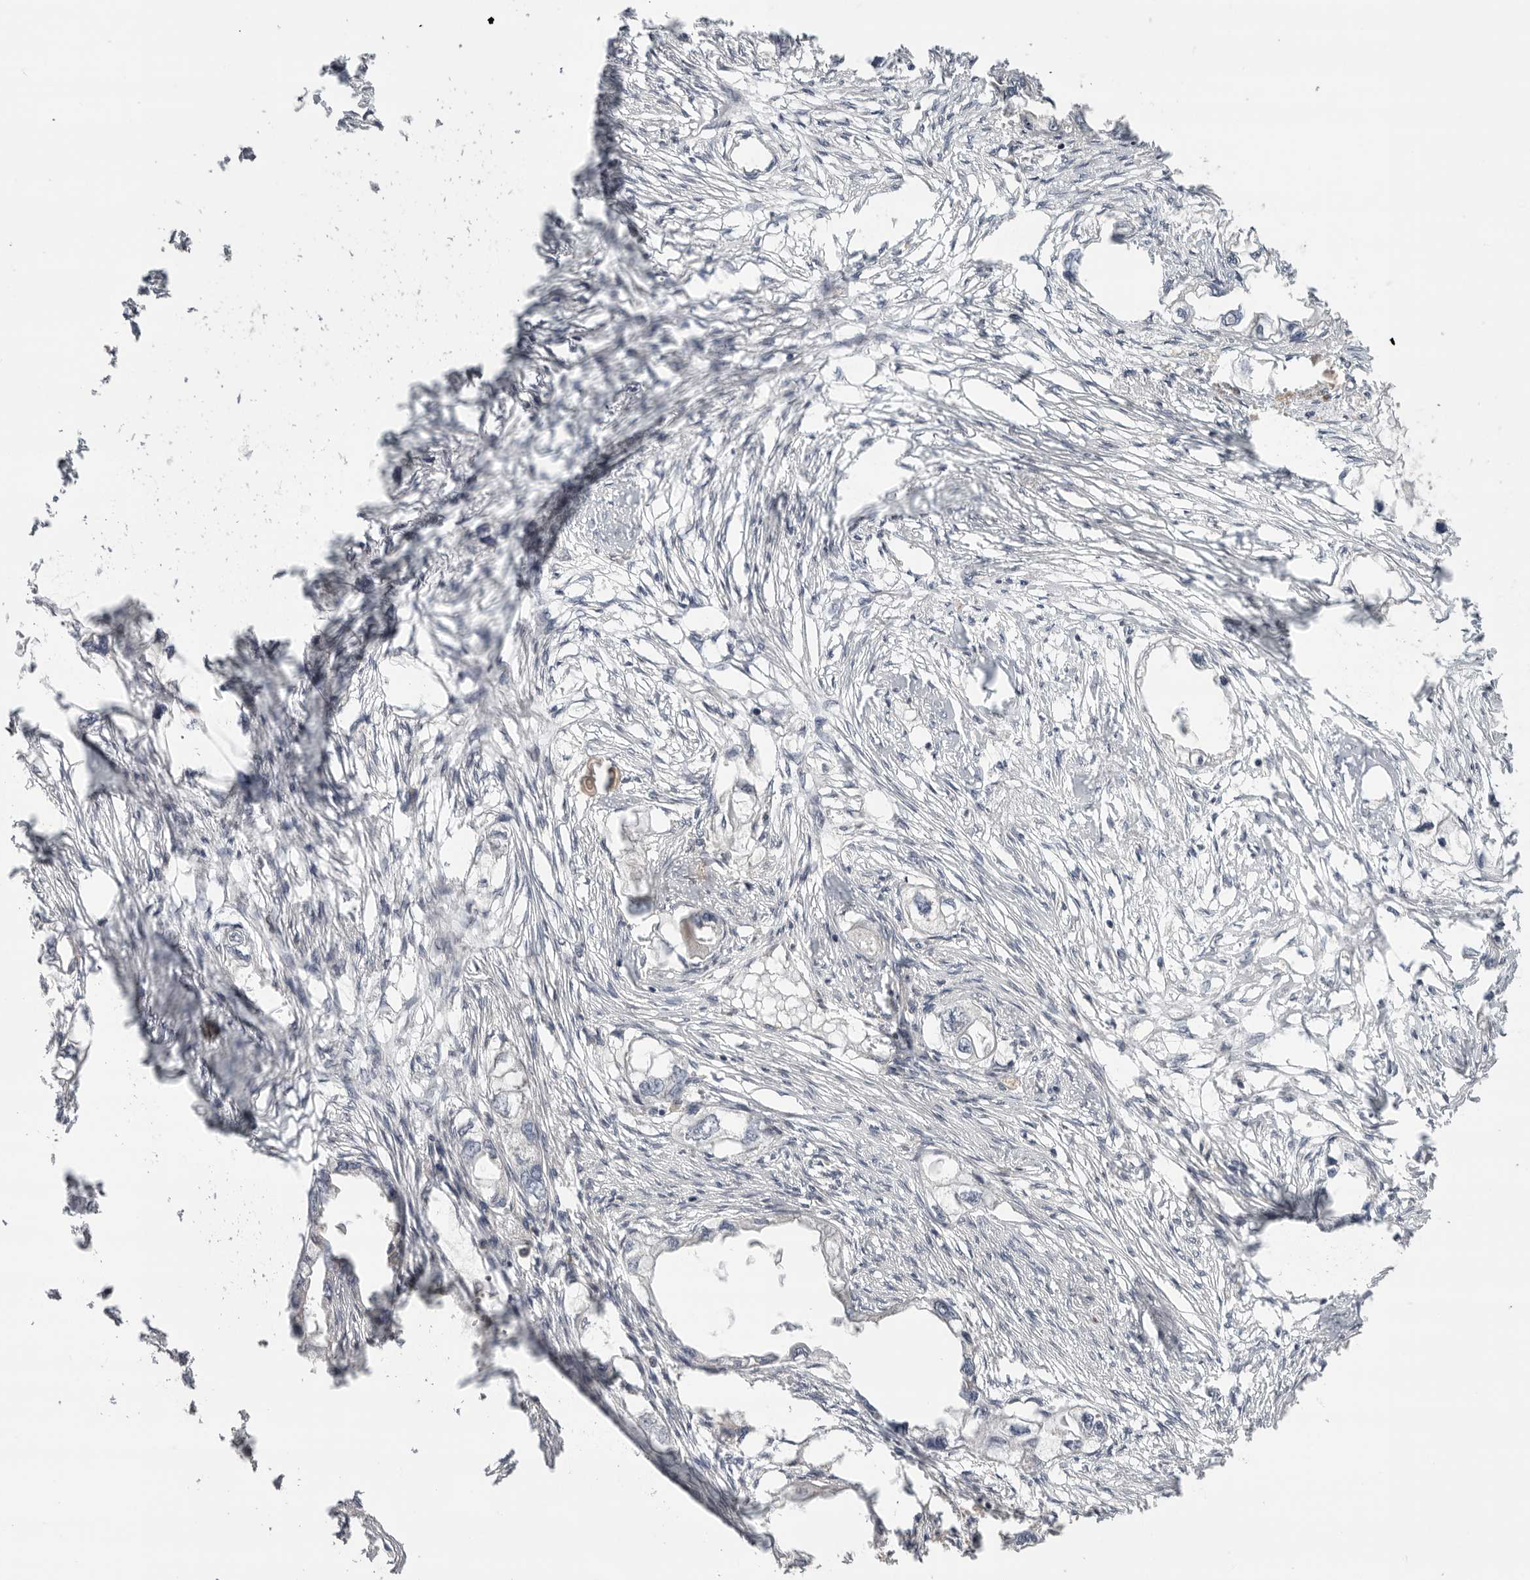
{"staining": {"intensity": "negative", "quantity": "none", "location": "none"}, "tissue": "endometrial cancer", "cell_type": "Tumor cells", "image_type": "cancer", "snomed": [{"axis": "morphology", "description": "Adenocarcinoma, NOS"}, {"axis": "morphology", "description": "Adenocarcinoma, metastatic, NOS"}, {"axis": "topography", "description": "Adipose tissue"}, {"axis": "topography", "description": "Endometrium"}], "caption": "Endometrial cancer (adenocarcinoma) stained for a protein using IHC shows no expression tumor cells.", "gene": "KLK5", "patient": {"sex": "female", "age": 67}}